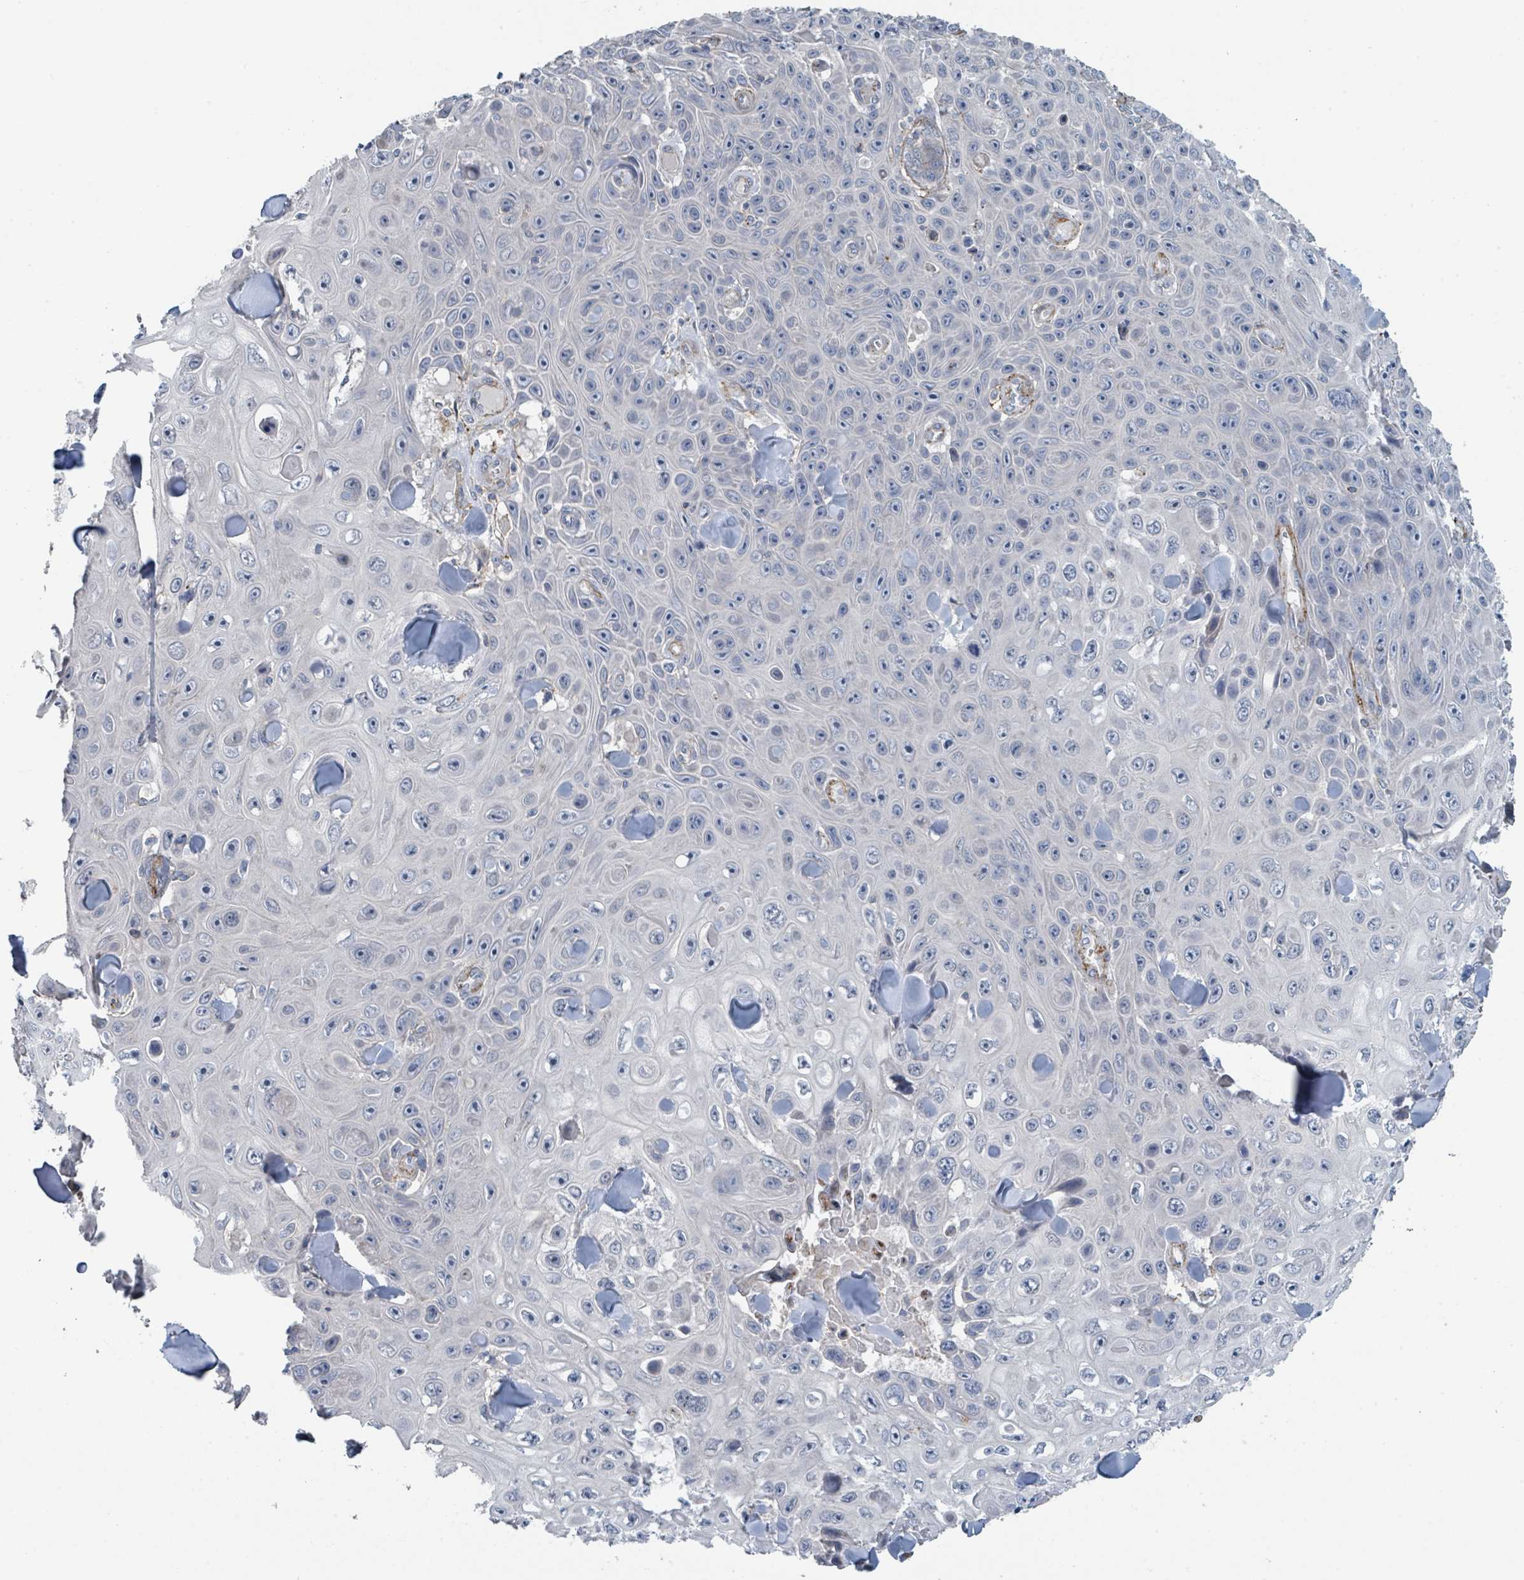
{"staining": {"intensity": "negative", "quantity": "none", "location": "none"}, "tissue": "skin cancer", "cell_type": "Tumor cells", "image_type": "cancer", "snomed": [{"axis": "morphology", "description": "Squamous cell carcinoma, NOS"}, {"axis": "topography", "description": "Skin"}], "caption": "Tumor cells show no significant protein staining in skin cancer.", "gene": "LRRC42", "patient": {"sex": "male", "age": 82}}